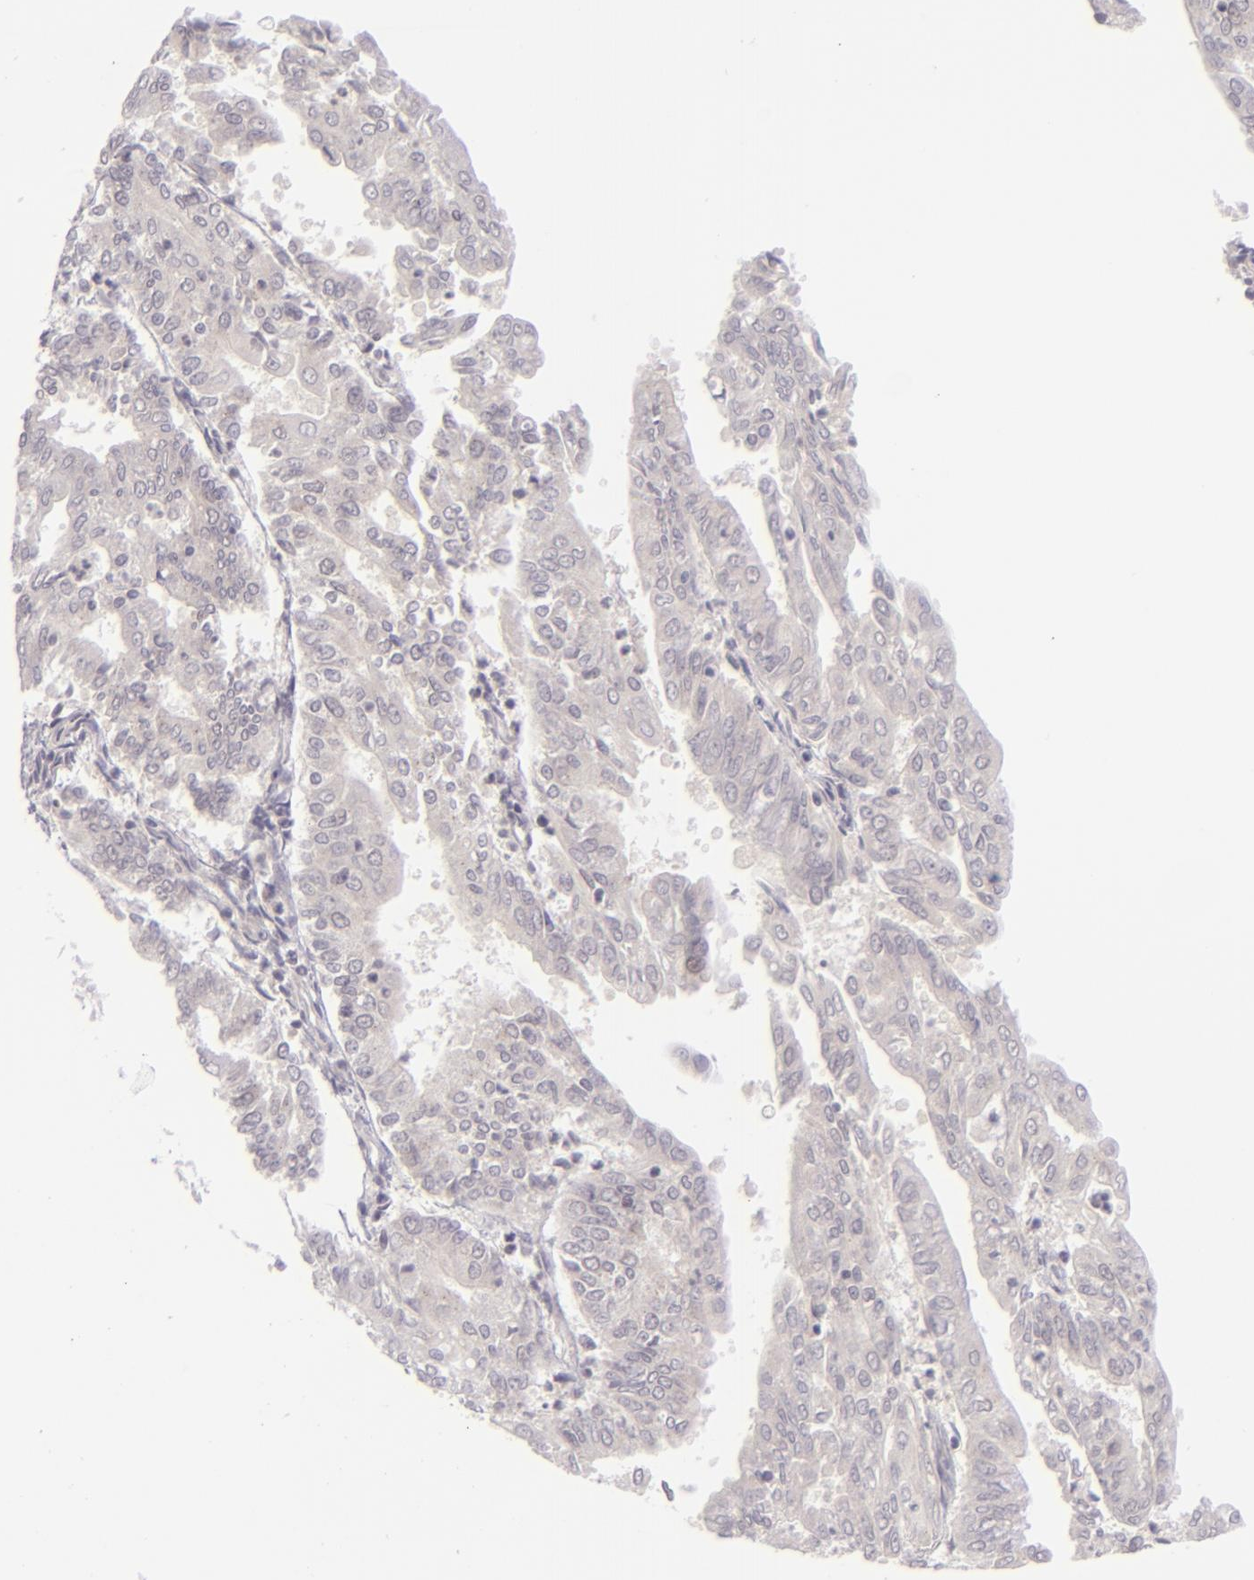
{"staining": {"intensity": "negative", "quantity": "none", "location": "none"}, "tissue": "endometrial cancer", "cell_type": "Tumor cells", "image_type": "cancer", "snomed": [{"axis": "morphology", "description": "Adenocarcinoma, NOS"}, {"axis": "topography", "description": "Endometrium"}], "caption": "A high-resolution histopathology image shows immunohistochemistry (IHC) staining of endometrial cancer (adenocarcinoma), which demonstrates no significant staining in tumor cells. (Stains: DAB immunohistochemistry (IHC) with hematoxylin counter stain, Microscopy: brightfield microscopy at high magnification).", "gene": "DLG3", "patient": {"sex": "female", "age": 79}}